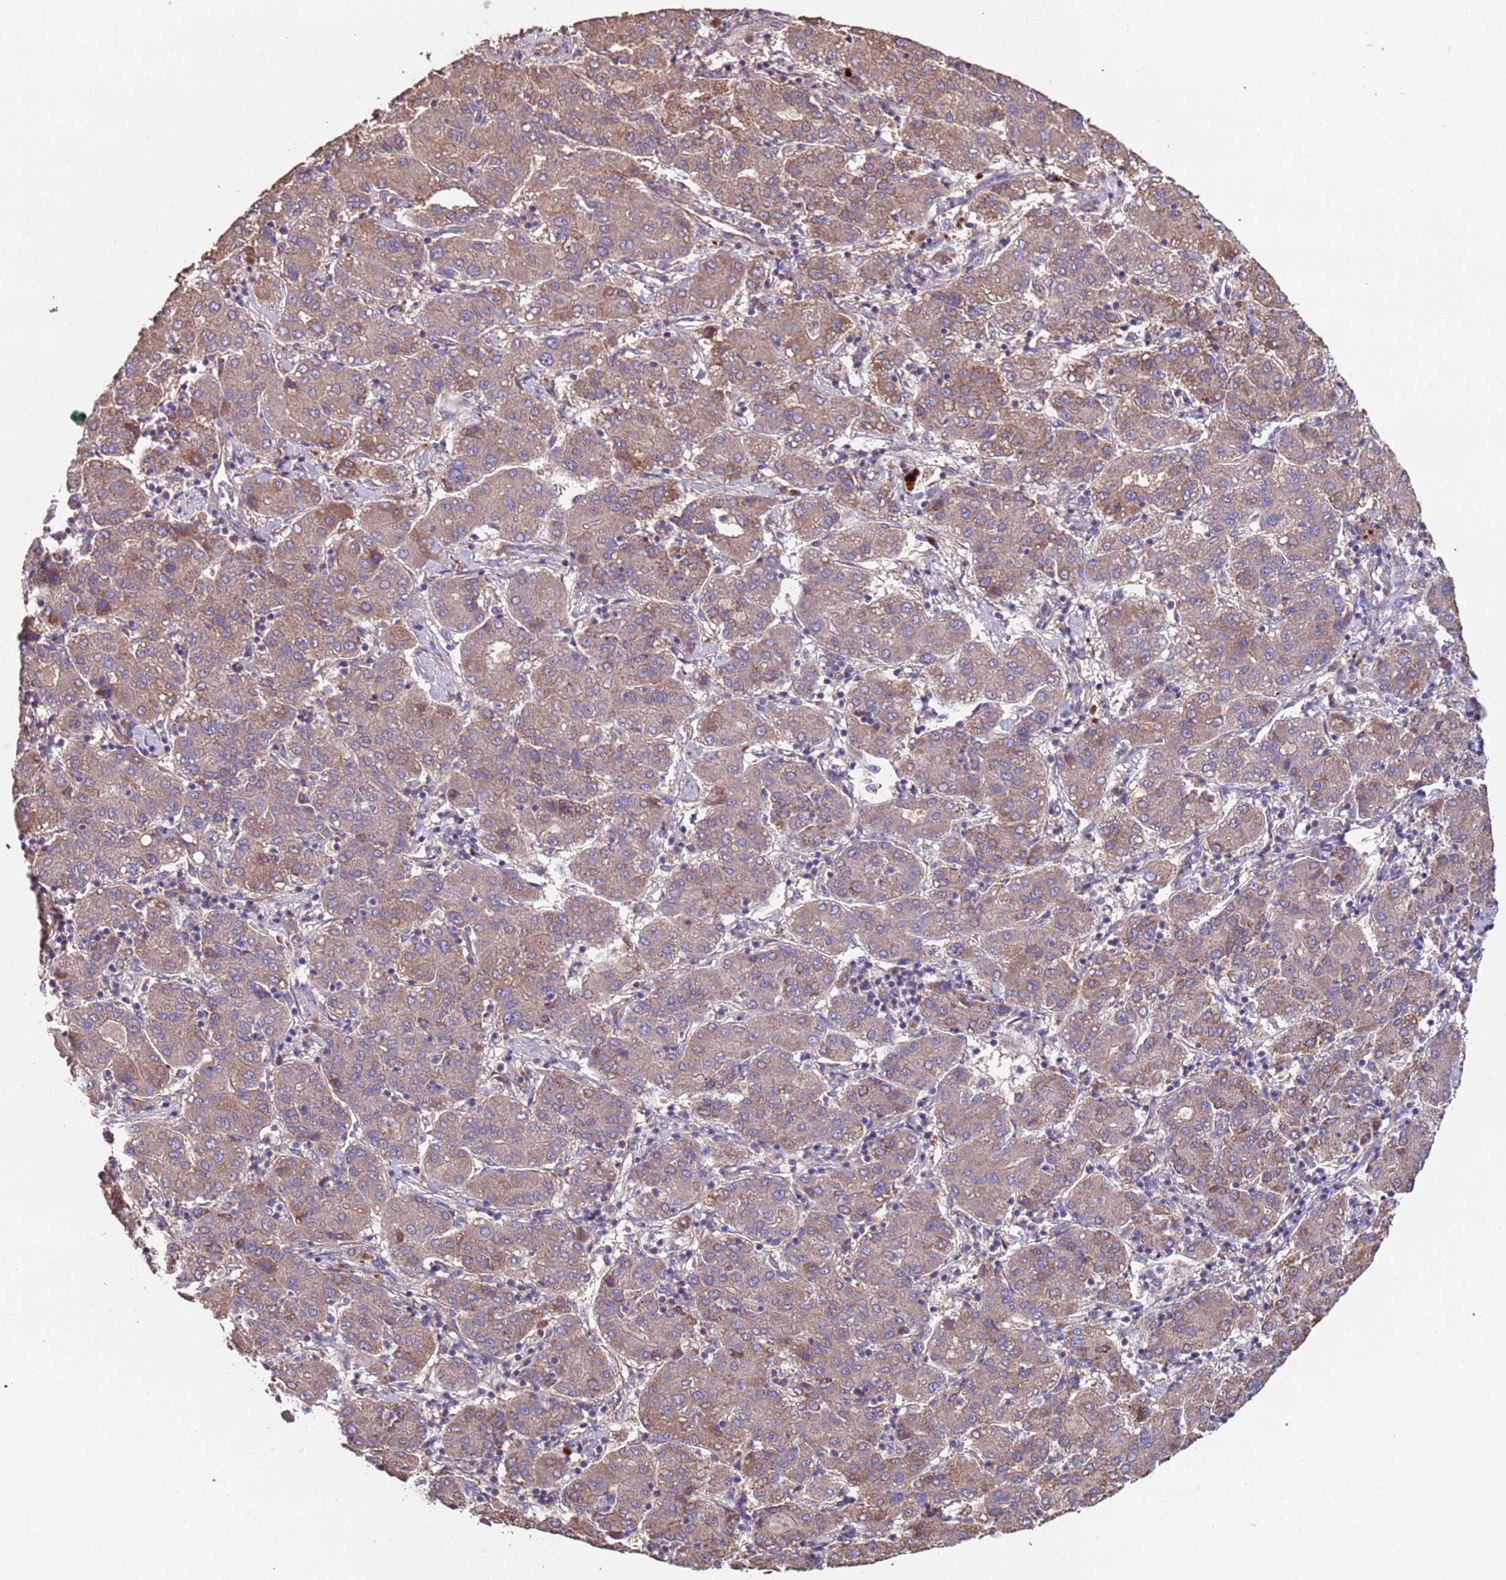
{"staining": {"intensity": "moderate", "quantity": "25%-75%", "location": "cytoplasmic/membranous"}, "tissue": "liver cancer", "cell_type": "Tumor cells", "image_type": "cancer", "snomed": [{"axis": "morphology", "description": "Carcinoma, Hepatocellular, NOS"}, {"axis": "topography", "description": "Liver"}], "caption": "Tumor cells reveal medium levels of moderate cytoplasmic/membranous expression in approximately 25%-75% of cells in human liver cancer (hepatocellular carcinoma).", "gene": "EEF1AKMT1", "patient": {"sex": "male", "age": 65}}